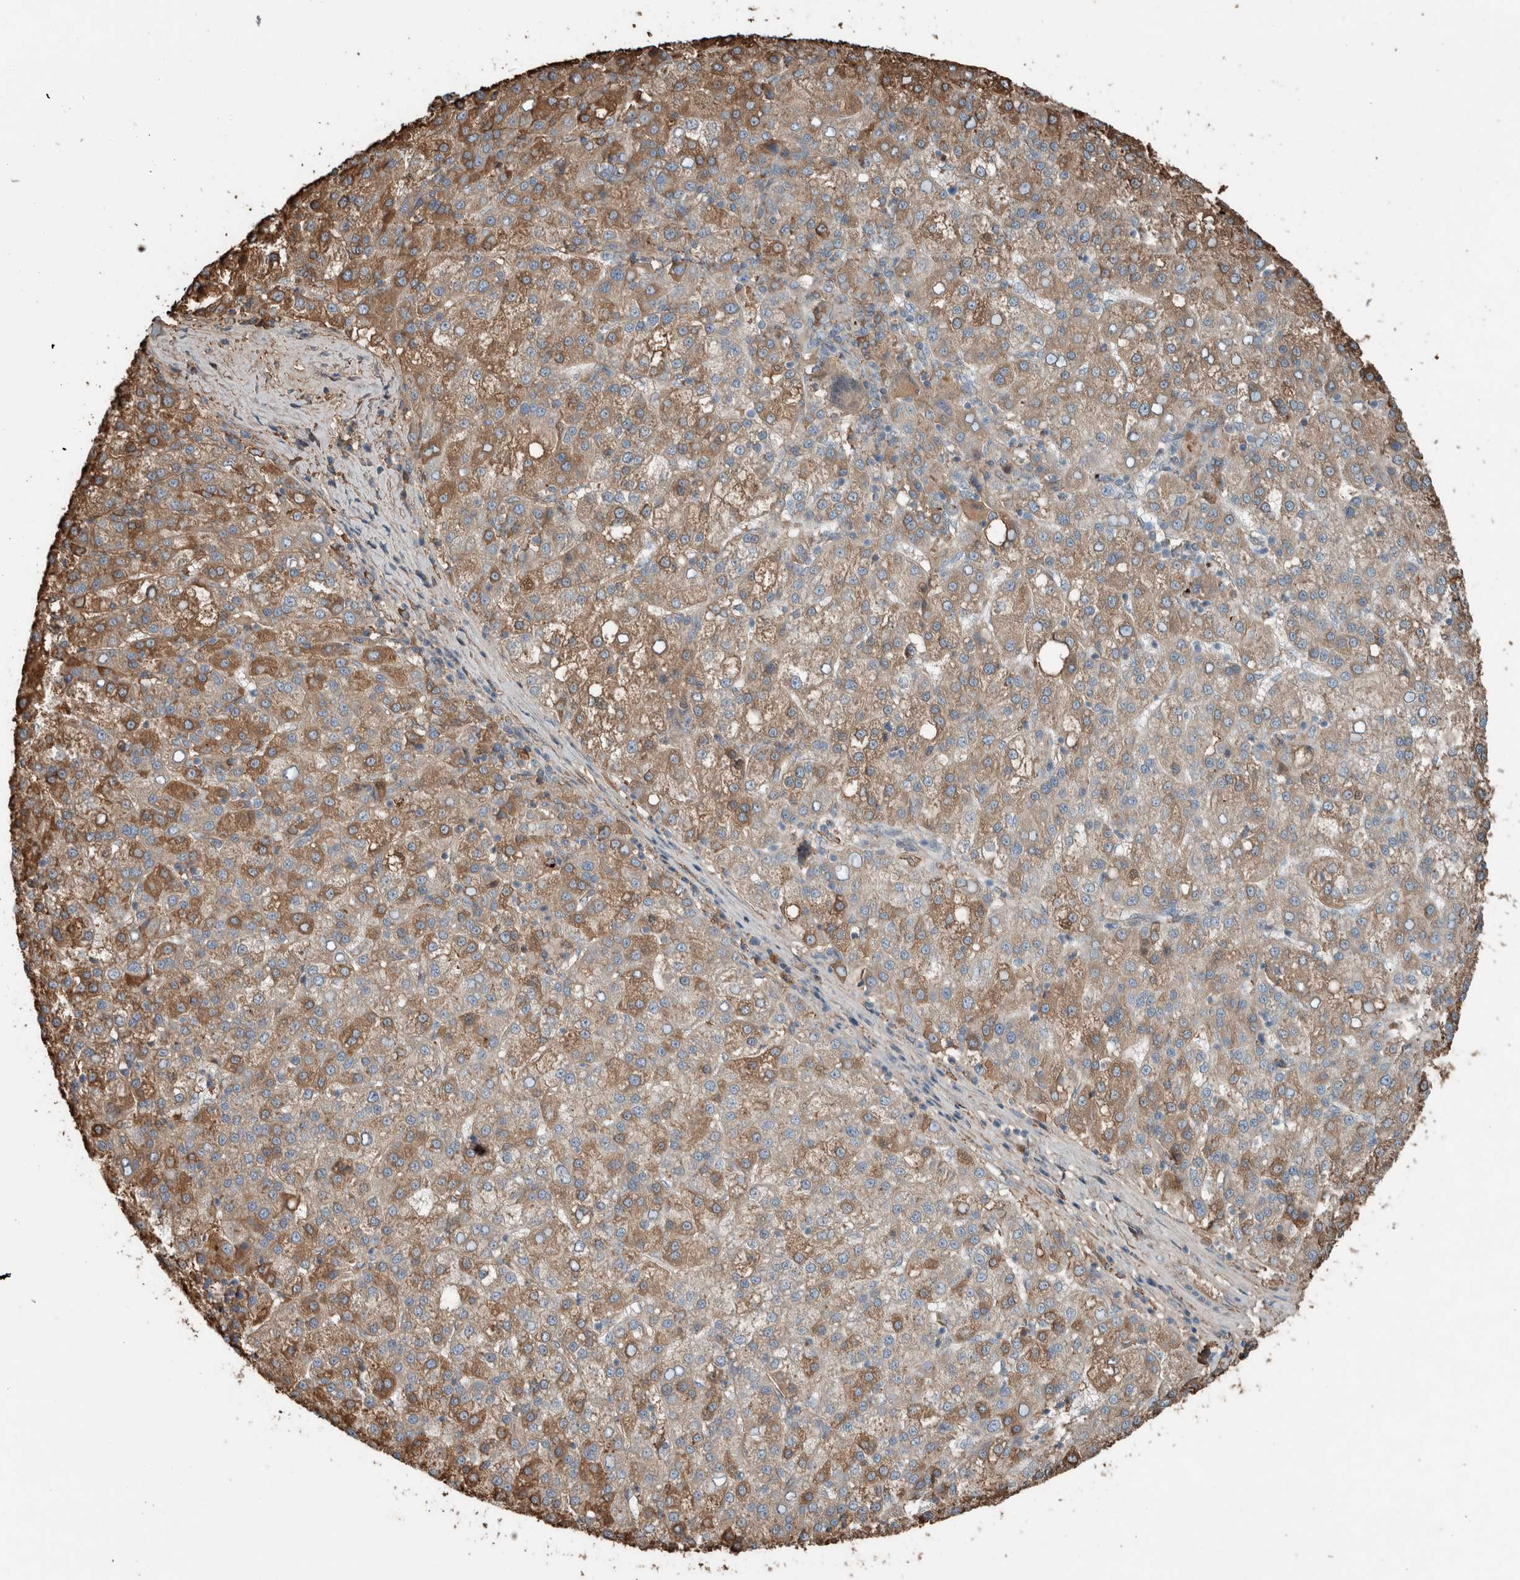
{"staining": {"intensity": "moderate", "quantity": "25%-75%", "location": "cytoplasmic/membranous"}, "tissue": "liver cancer", "cell_type": "Tumor cells", "image_type": "cancer", "snomed": [{"axis": "morphology", "description": "Carcinoma, Hepatocellular, NOS"}, {"axis": "topography", "description": "Liver"}], "caption": "Human liver cancer stained with a brown dye shows moderate cytoplasmic/membranous positive staining in about 25%-75% of tumor cells.", "gene": "USP34", "patient": {"sex": "female", "age": 58}}